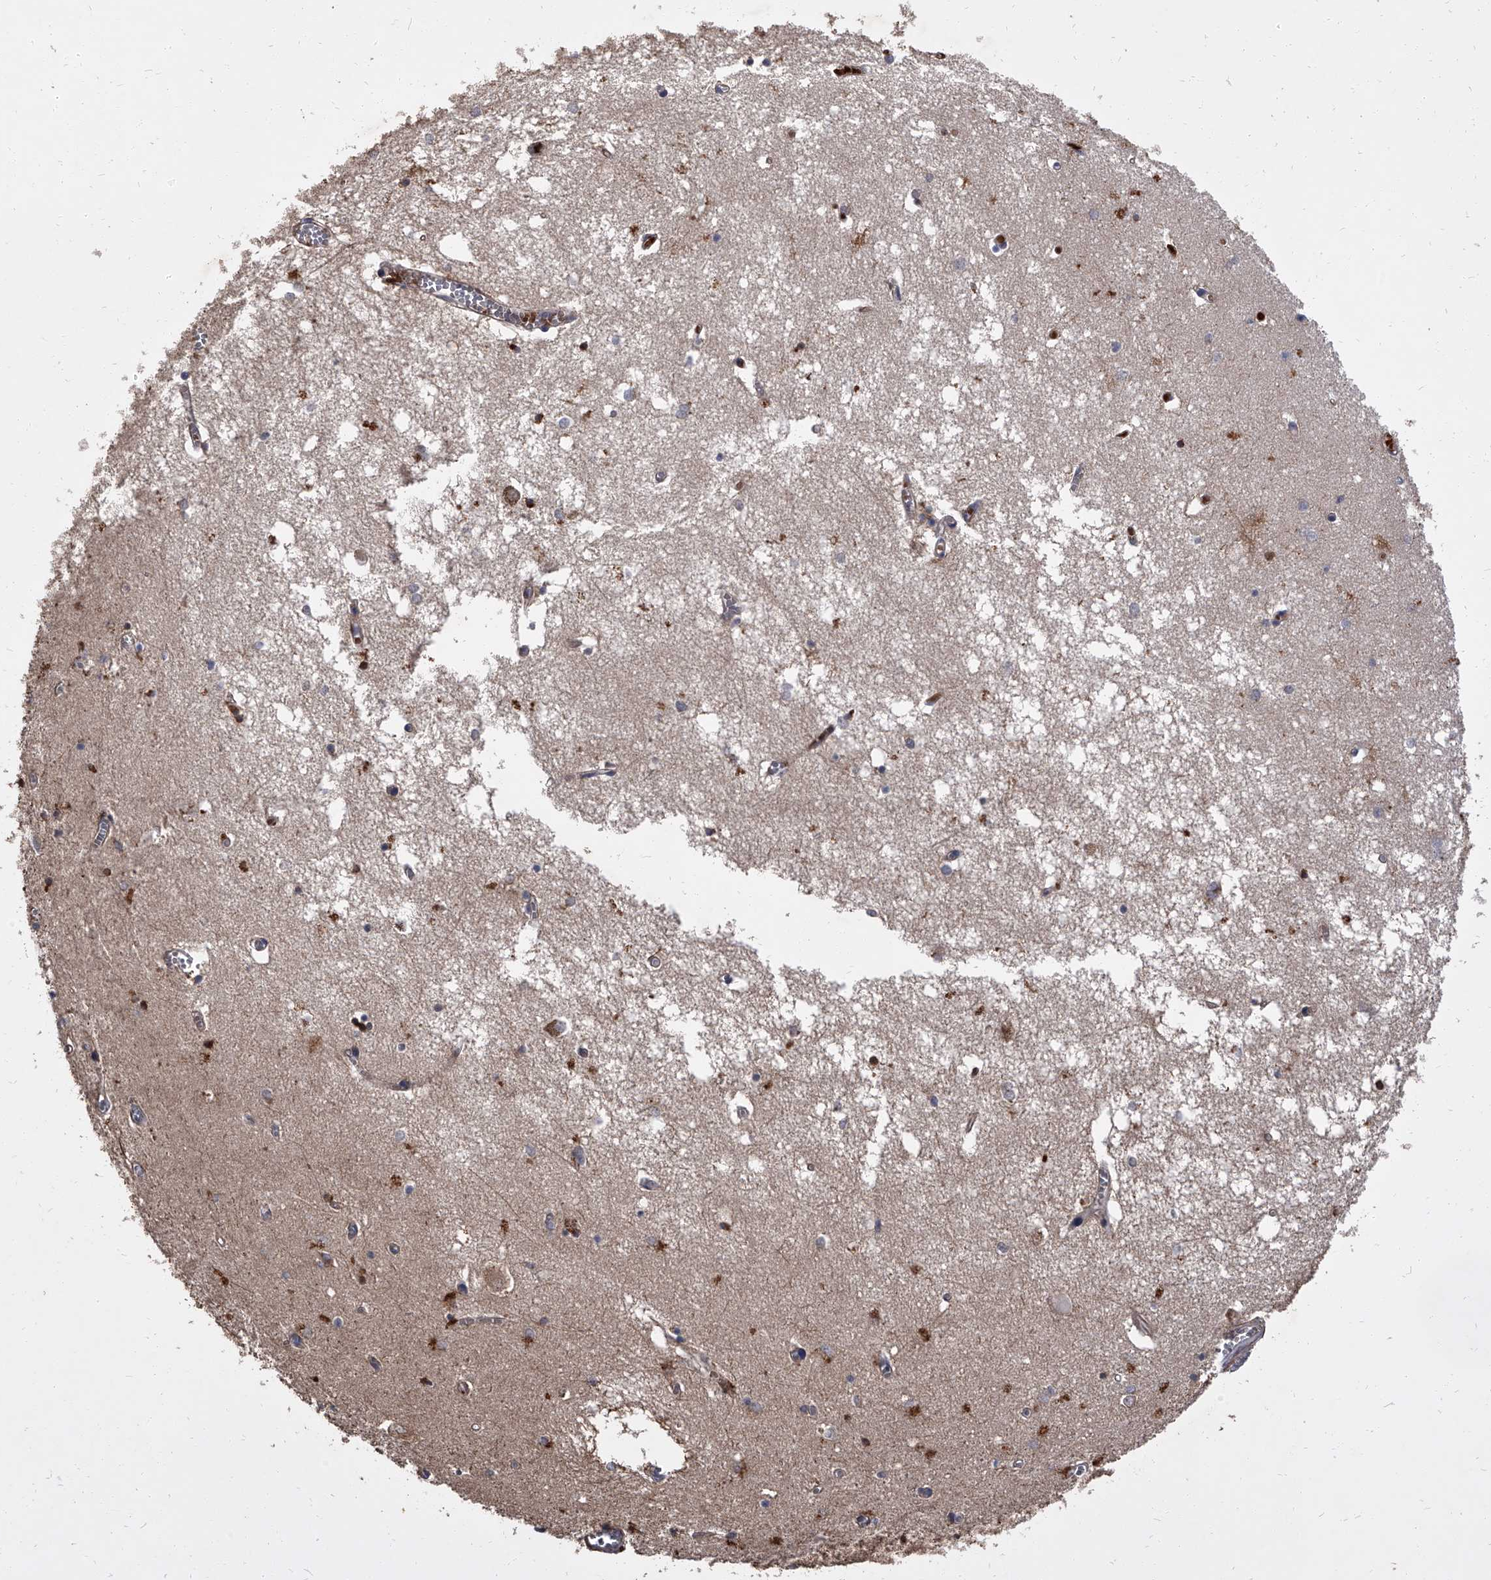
{"staining": {"intensity": "moderate", "quantity": "25%-75%", "location": "cytoplasmic/membranous"}, "tissue": "hippocampus", "cell_type": "Glial cells", "image_type": "normal", "snomed": [{"axis": "morphology", "description": "Normal tissue, NOS"}, {"axis": "topography", "description": "Hippocampus"}], "caption": "Immunohistochemical staining of benign human hippocampus displays moderate cytoplasmic/membranous protein staining in approximately 25%-75% of glial cells.", "gene": "STK36", "patient": {"sex": "male", "age": 70}}